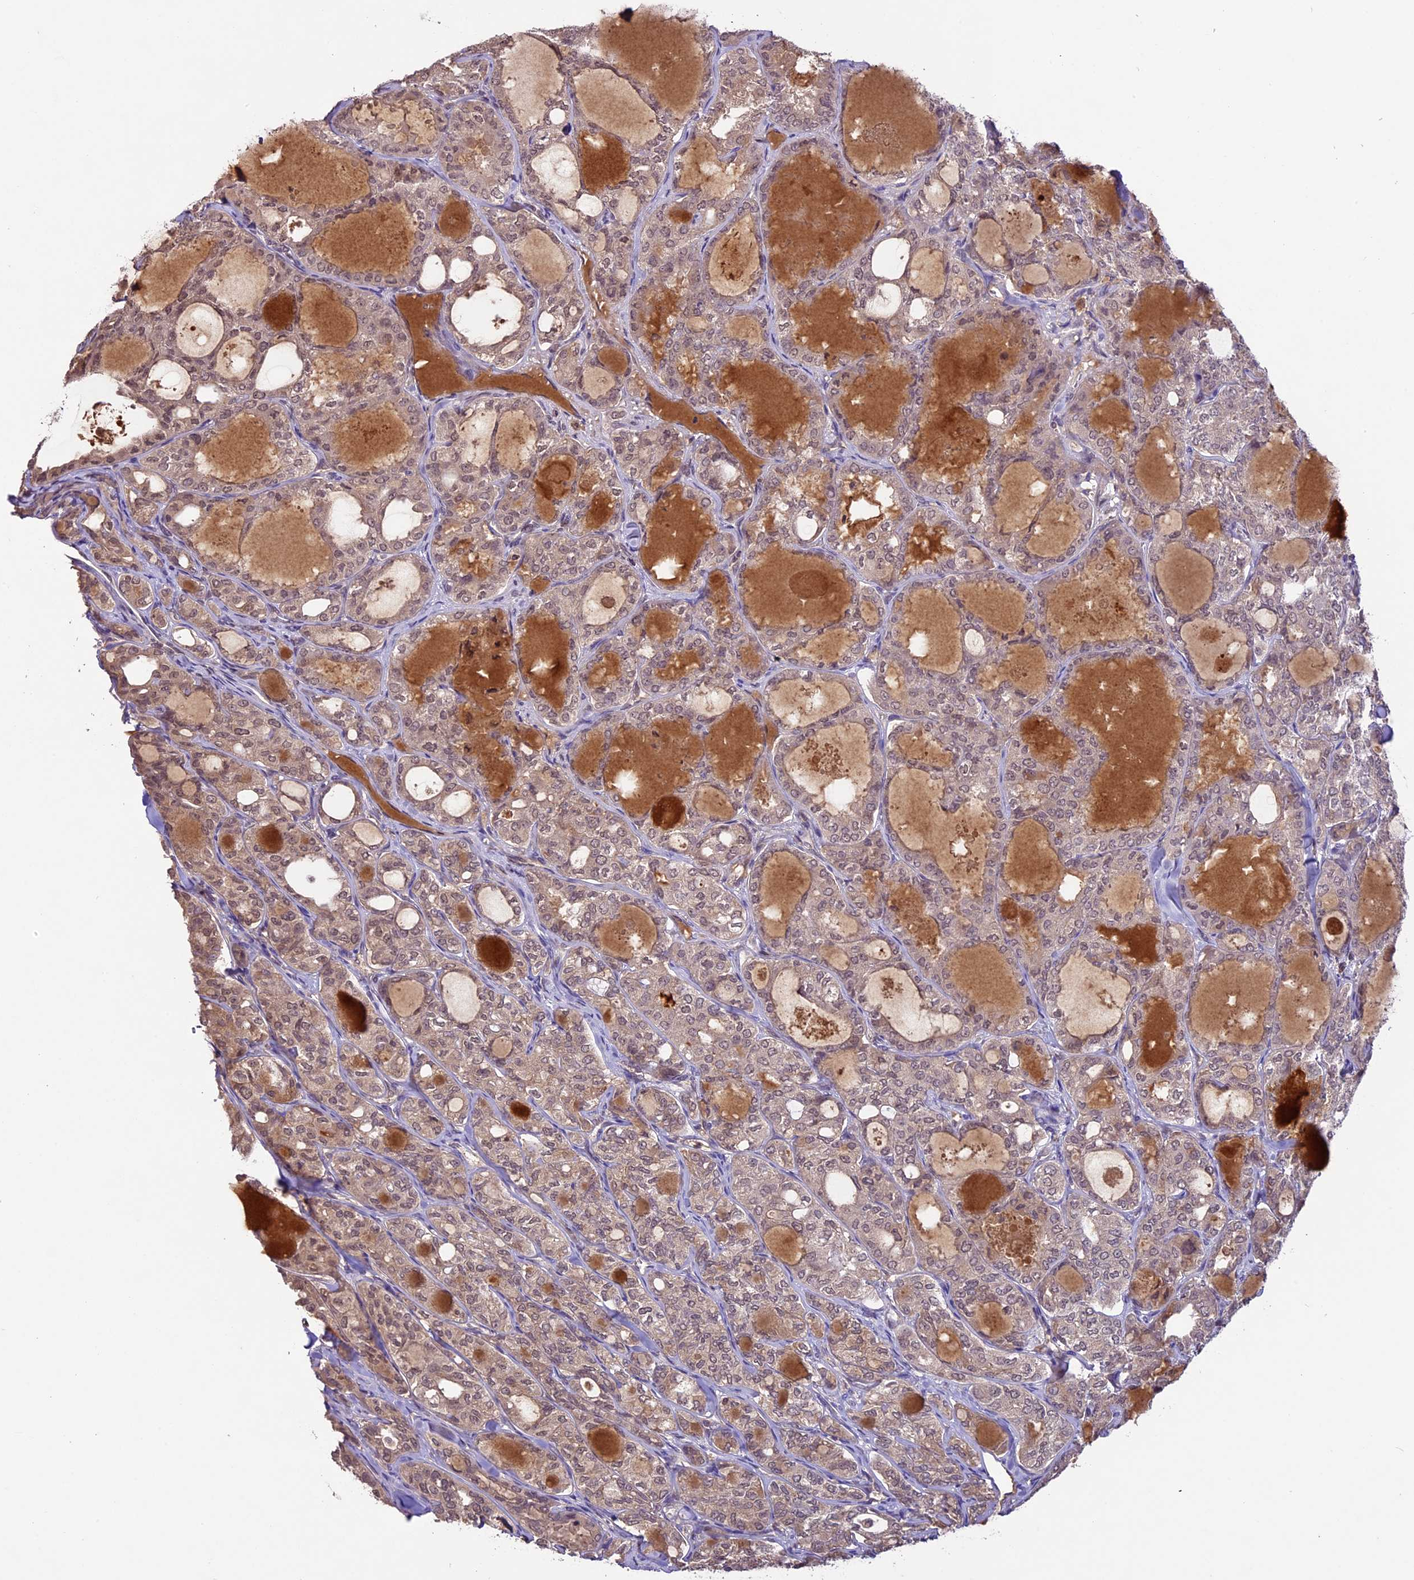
{"staining": {"intensity": "weak", "quantity": ">75%", "location": "cytoplasmic/membranous,nuclear"}, "tissue": "thyroid cancer", "cell_type": "Tumor cells", "image_type": "cancer", "snomed": [{"axis": "morphology", "description": "Follicular adenoma carcinoma, NOS"}, {"axis": "topography", "description": "Thyroid gland"}], "caption": "Protein positivity by IHC exhibits weak cytoplasmic/membranous and nuclear positivity in approximately >75% of tumor cells in thyroid follicular adenoma carcinoma.", "gene": "ATP10A", "patient": {"sex": "male", "age": 75}}